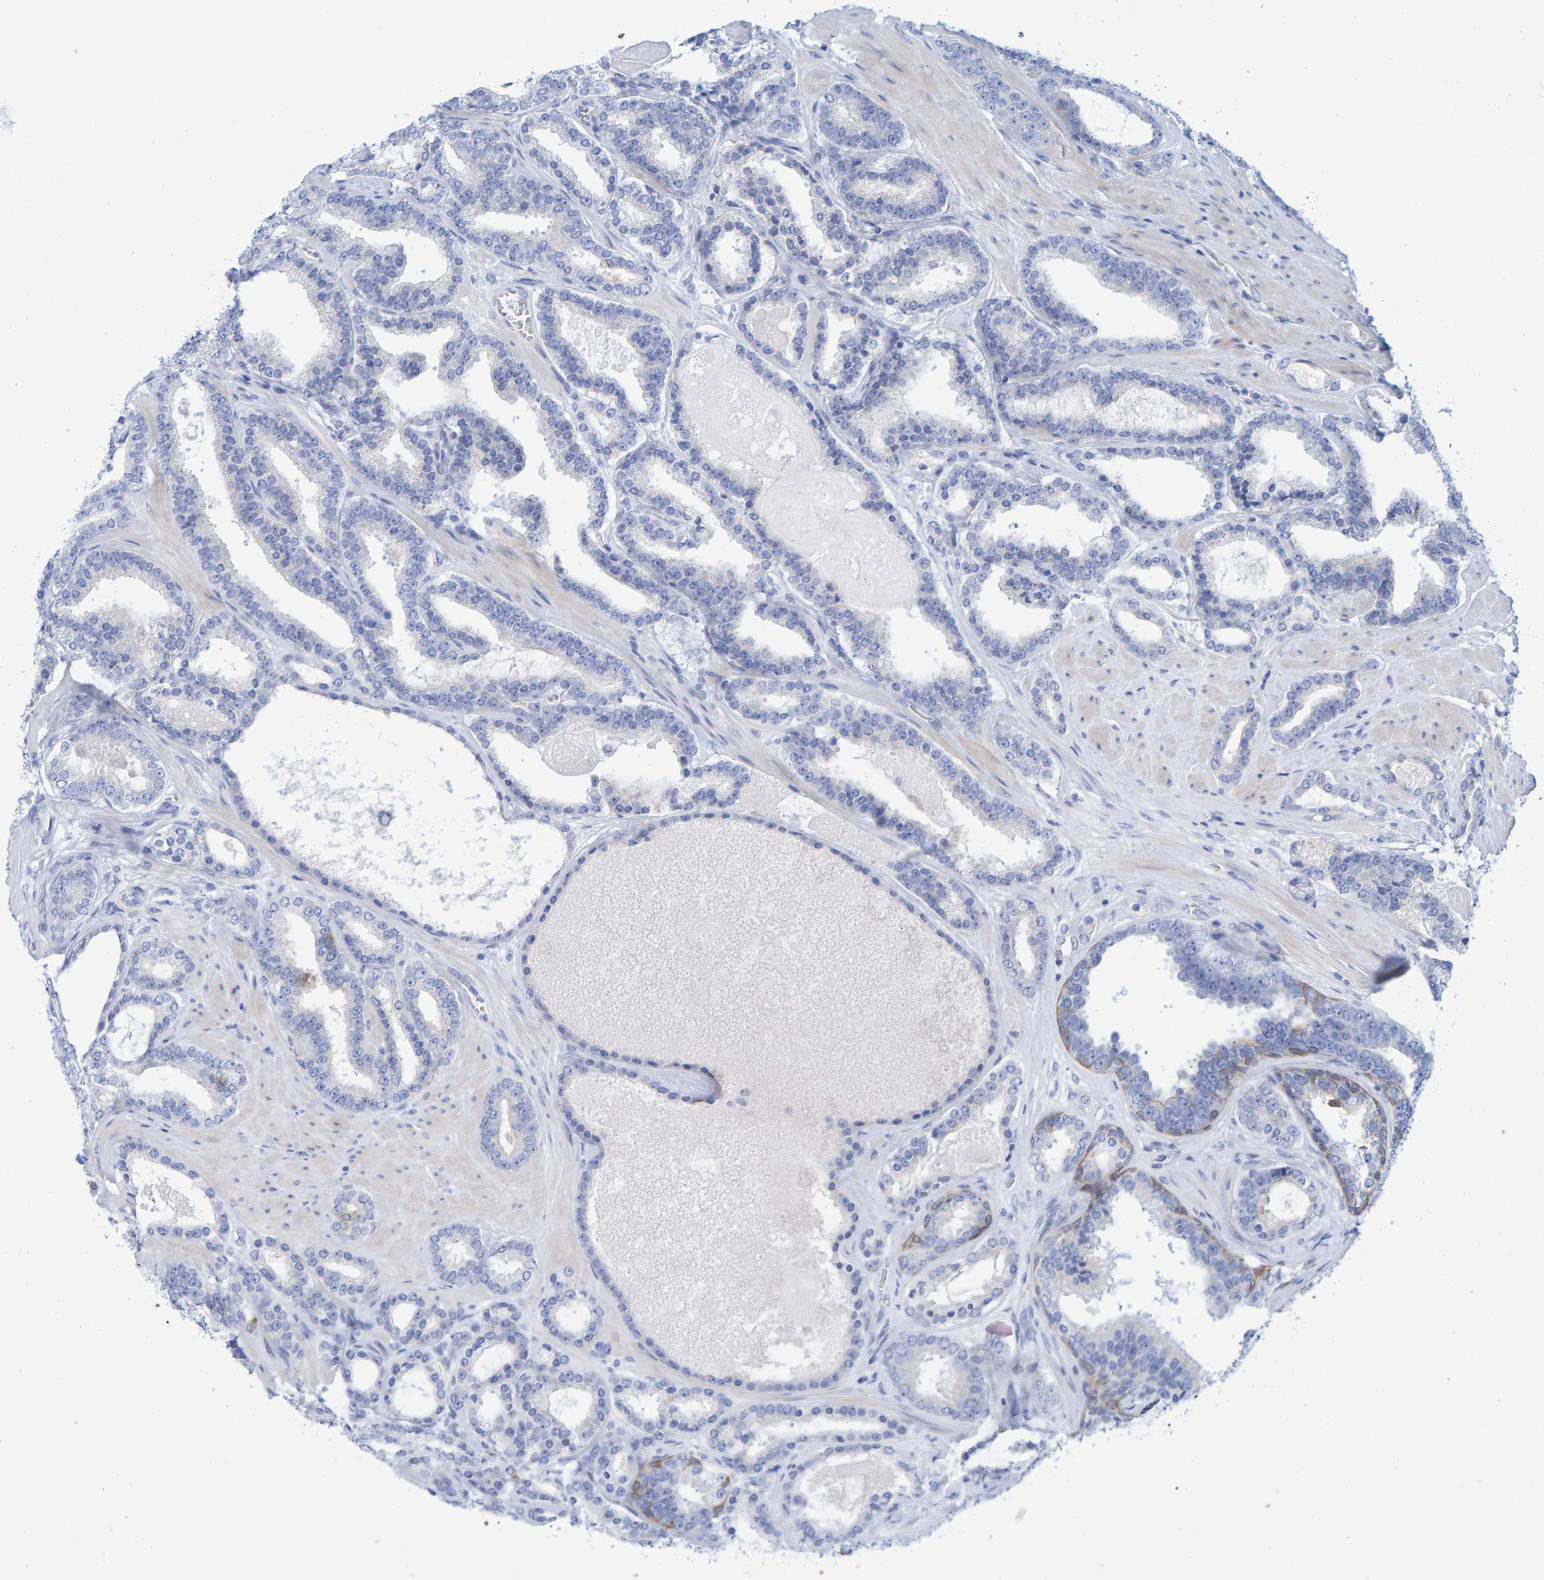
{"staining": {"intensity": "negative", "quantity": "none", "location": "none"}, "tissue": "prostate cancer", "cell_type": "Tumor cells", "image_type": "cancer", "snomed": [{"axis": "morphology", "description": "Adenocarcinoma, High grade"}, {"axis": "topography", "description": "Prostate"}], "caption": "Immunohistochemical staining of human prostate cancer demonstrates no significant staining in tumor cells.", "gene": "JAKMIP3", "patient": {"sex": "male", "age": 60}}